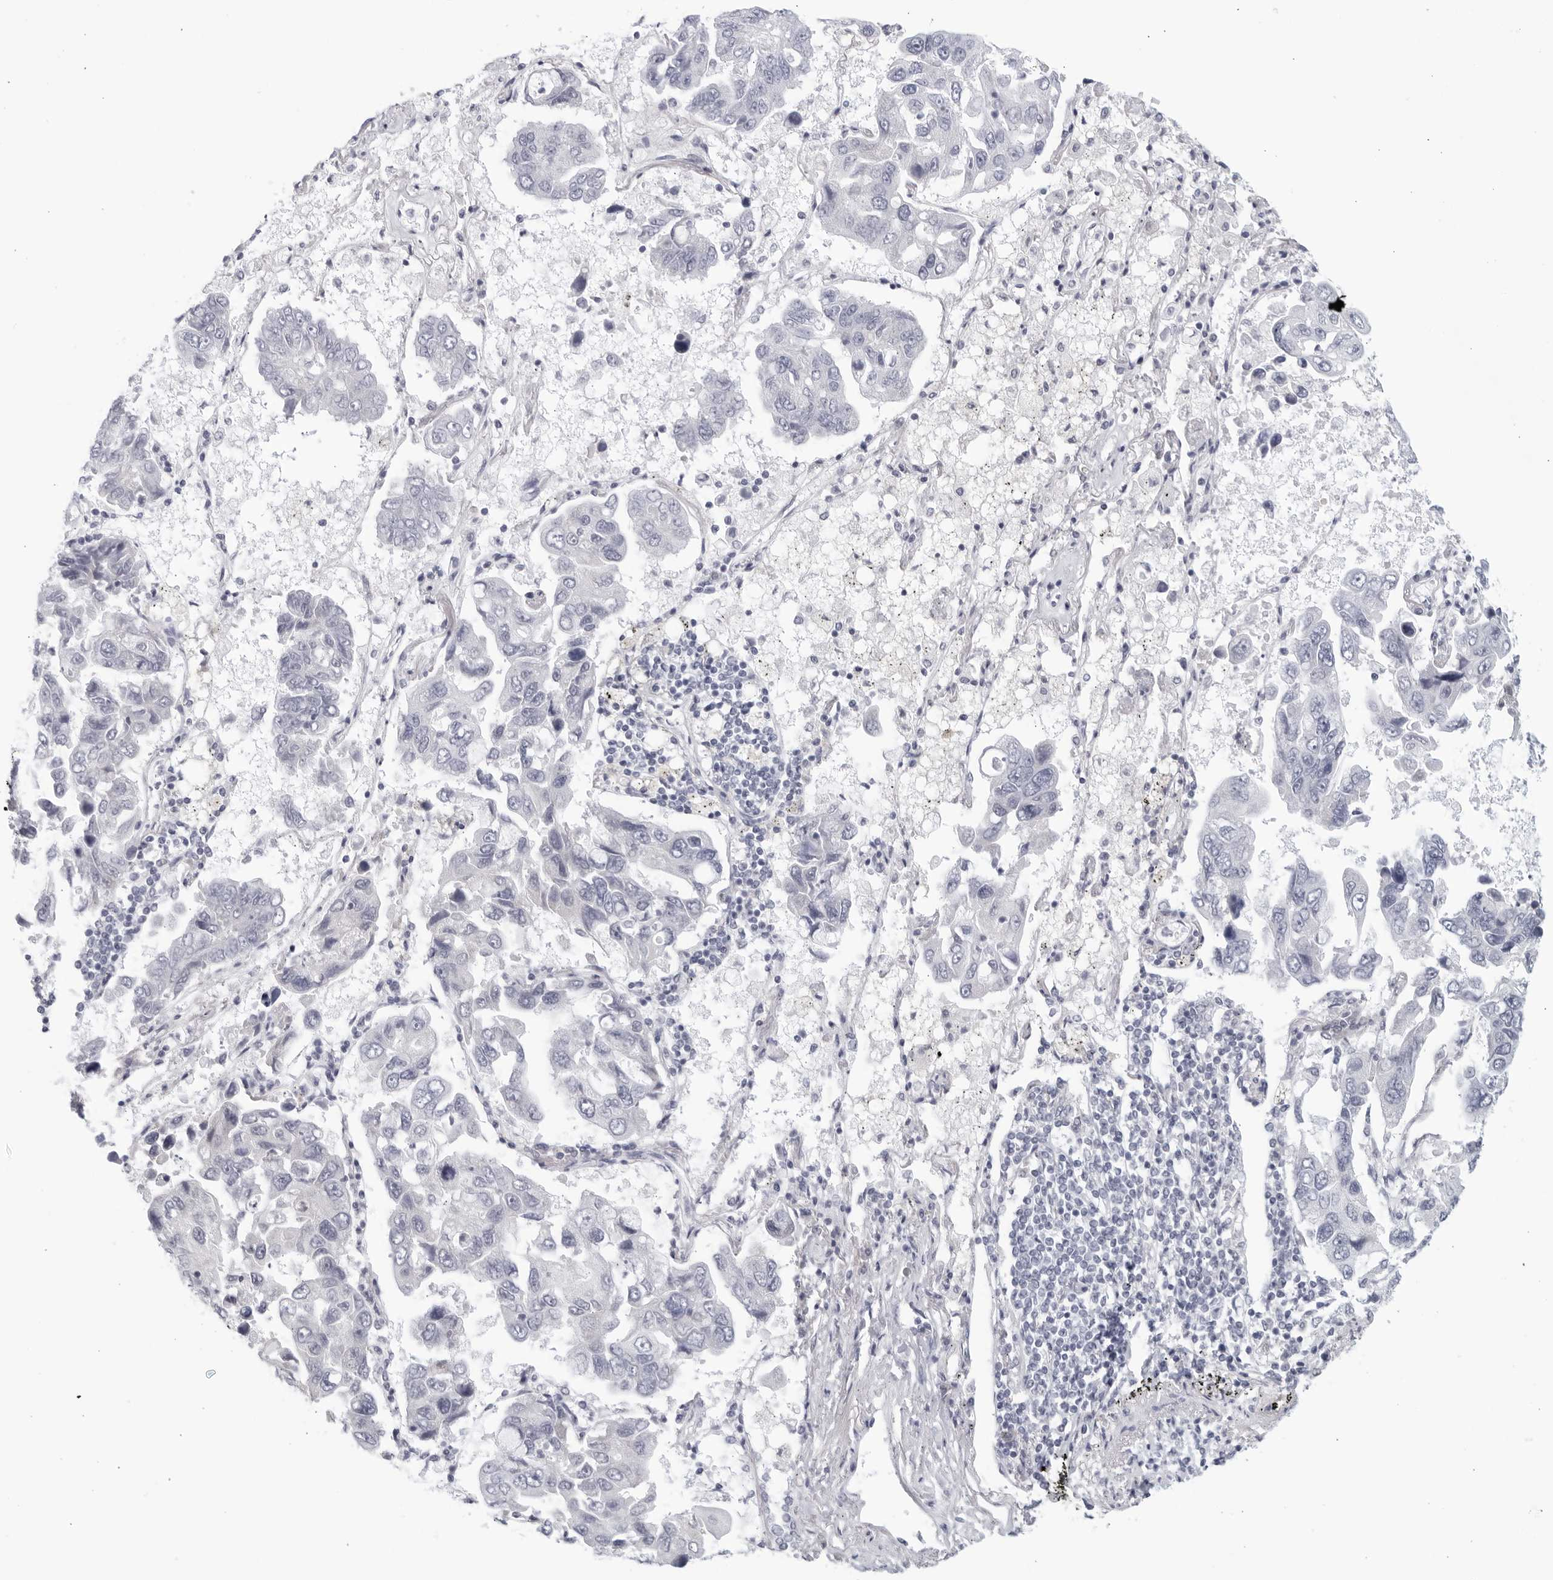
{"staining": {"intensity": "negative", "quantity": "none", "location": "none"}, "tissue": "lung cancer", "cell_type": "Tumor cells", "image_type": "cancer", "snomed": [{"axis": "morphology", "description": "Adenocarcinoma, NOS"}, {"axis": "topography", "description": "Lung"}], "caption": "Lung adenocarcinoma was stained to show a protein in brown. There is no significant staining in tumor cells.", "gene": "WDTC1", "patient": {"sex": "male", "age": 64}}